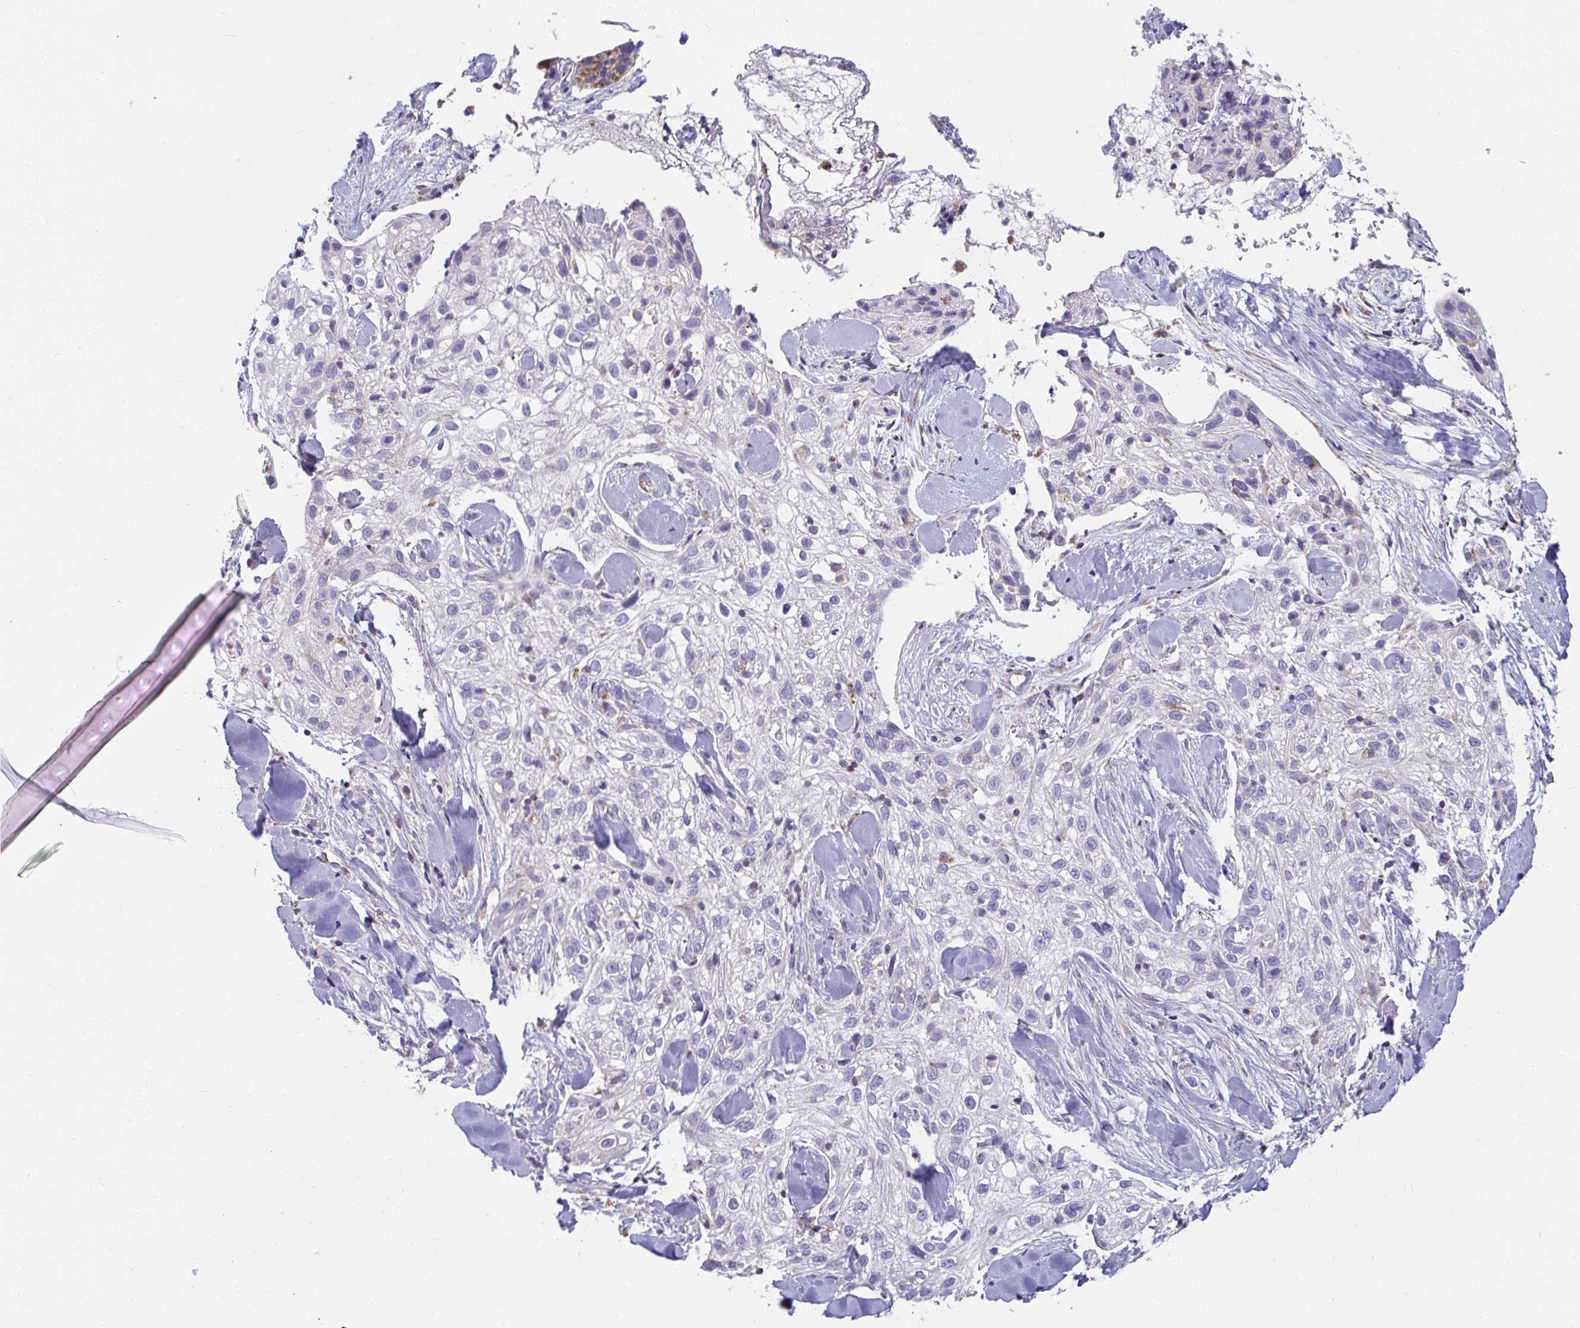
{"staining": {"intensity": "negative", "quantity": "none", "location": "none"}, "tissue": "skin cancer", "cell_type": "Tumor cells", "image_type": "cancer", "snomed": [{"axis": "morphology", "description": "Squamous cell carcinoma, NOS"}, {"axis": "topography", "description": "Skin"}], "caption": "There is no significant staining in tumor cells of squamous cell carcinoma (skin). (Immunohistochemistry, brightfield microscopy, high magnification).", "gene": "EXOC5", "patient": {"sex": "male", "age": 82}}